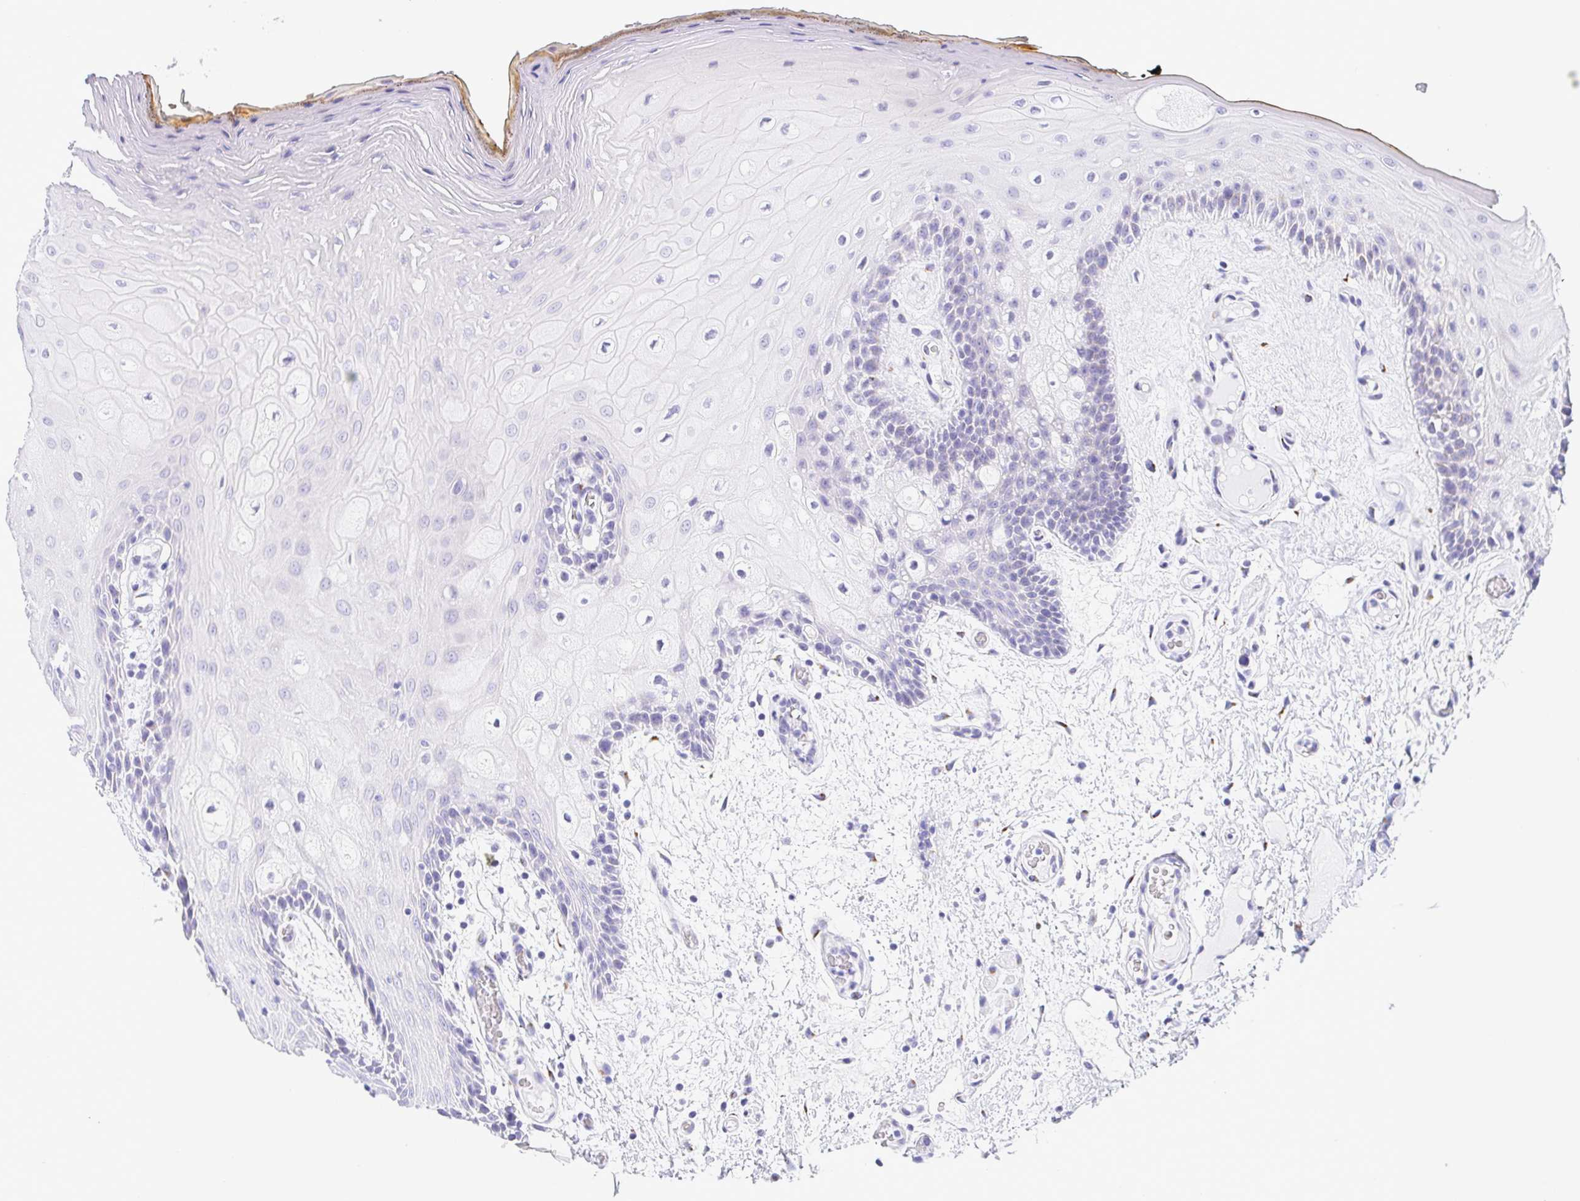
{"staining": {"intensity": "negative", "quantity": "none", "location": "none"}, "tissue": "oral mucosa", "cell_type": "Squamous epithelial cells", "image_type": "normal", "snomed": [{"axis": "morphology", "description": "Normal tissue, NOS"}, {"axis": "morphology", "description": "Squamous cell carcinoma, NOS"}, {"axis": "topography", "description": "Oral tissue"}, {"axis": "topography", "description": "Head-Neck"}], "caption": "An immunohistochemistry image of normal oral mucosa is shown. There is no staining in squamous epithelial cells of oral mucosa.", "gene": "SULT1B1", "patient": {"sex": "male", "age": 52}}